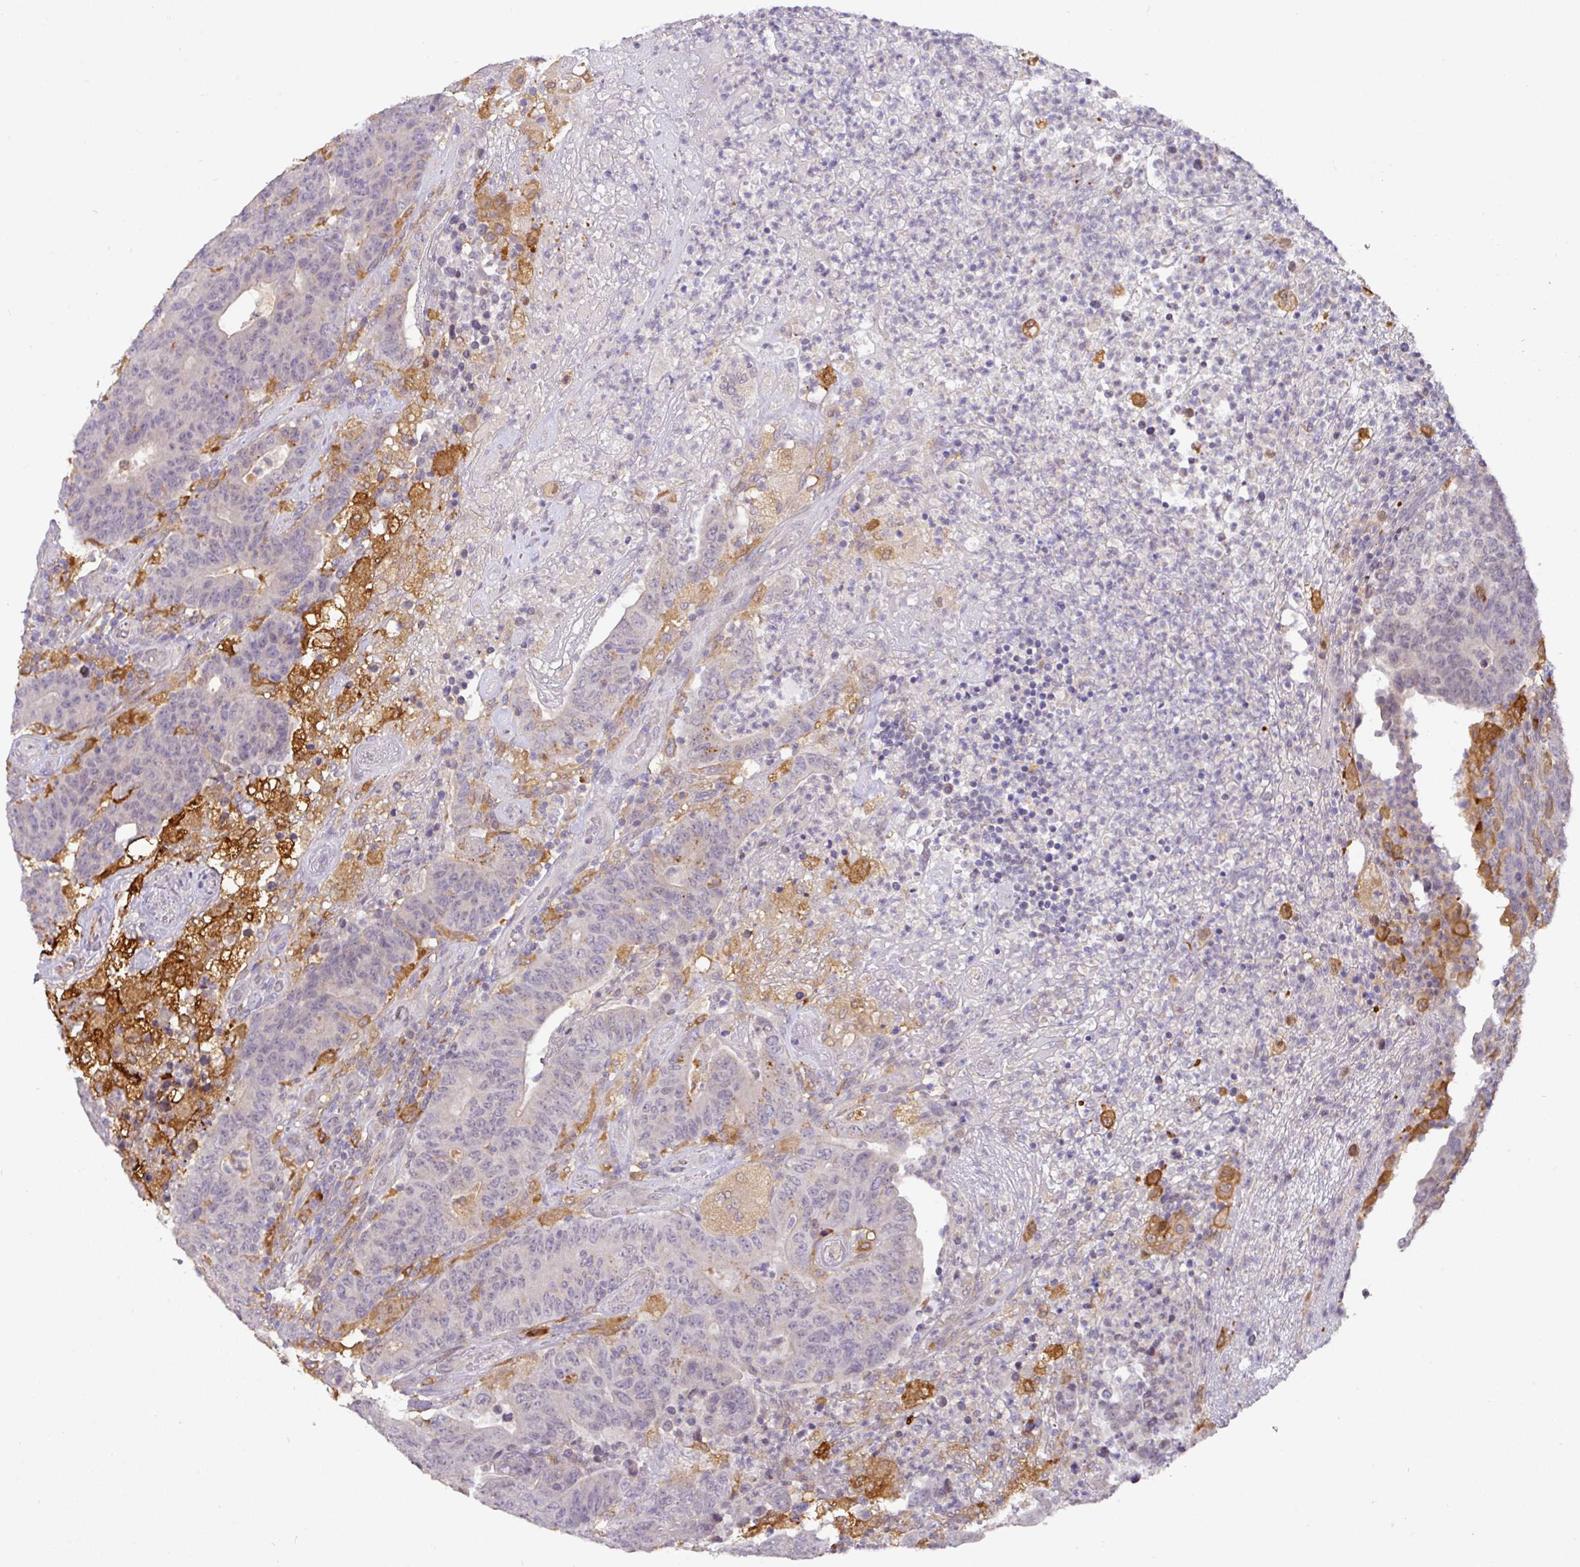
{"staining": {"intensity": "negative", "quantity": "none", "location": "none"}, "tissue": "colorectal cancer", "cell_type": "Tumor cells", "image_type": "cancer", "snomed": [{"axis": "morphology", "description": "Adenocarcinoma, NOS"}, {"axis": "topography", "description": "Colon"}], "caption": "An immunohistochemistry histopathology image of adenocarcinoma (colorectal) is shown. There is no staining in tumor cells of adenocarcinoma (colorectal).", "gene": "GCNT7", "patient": {"sex": "female", "age": 75}}